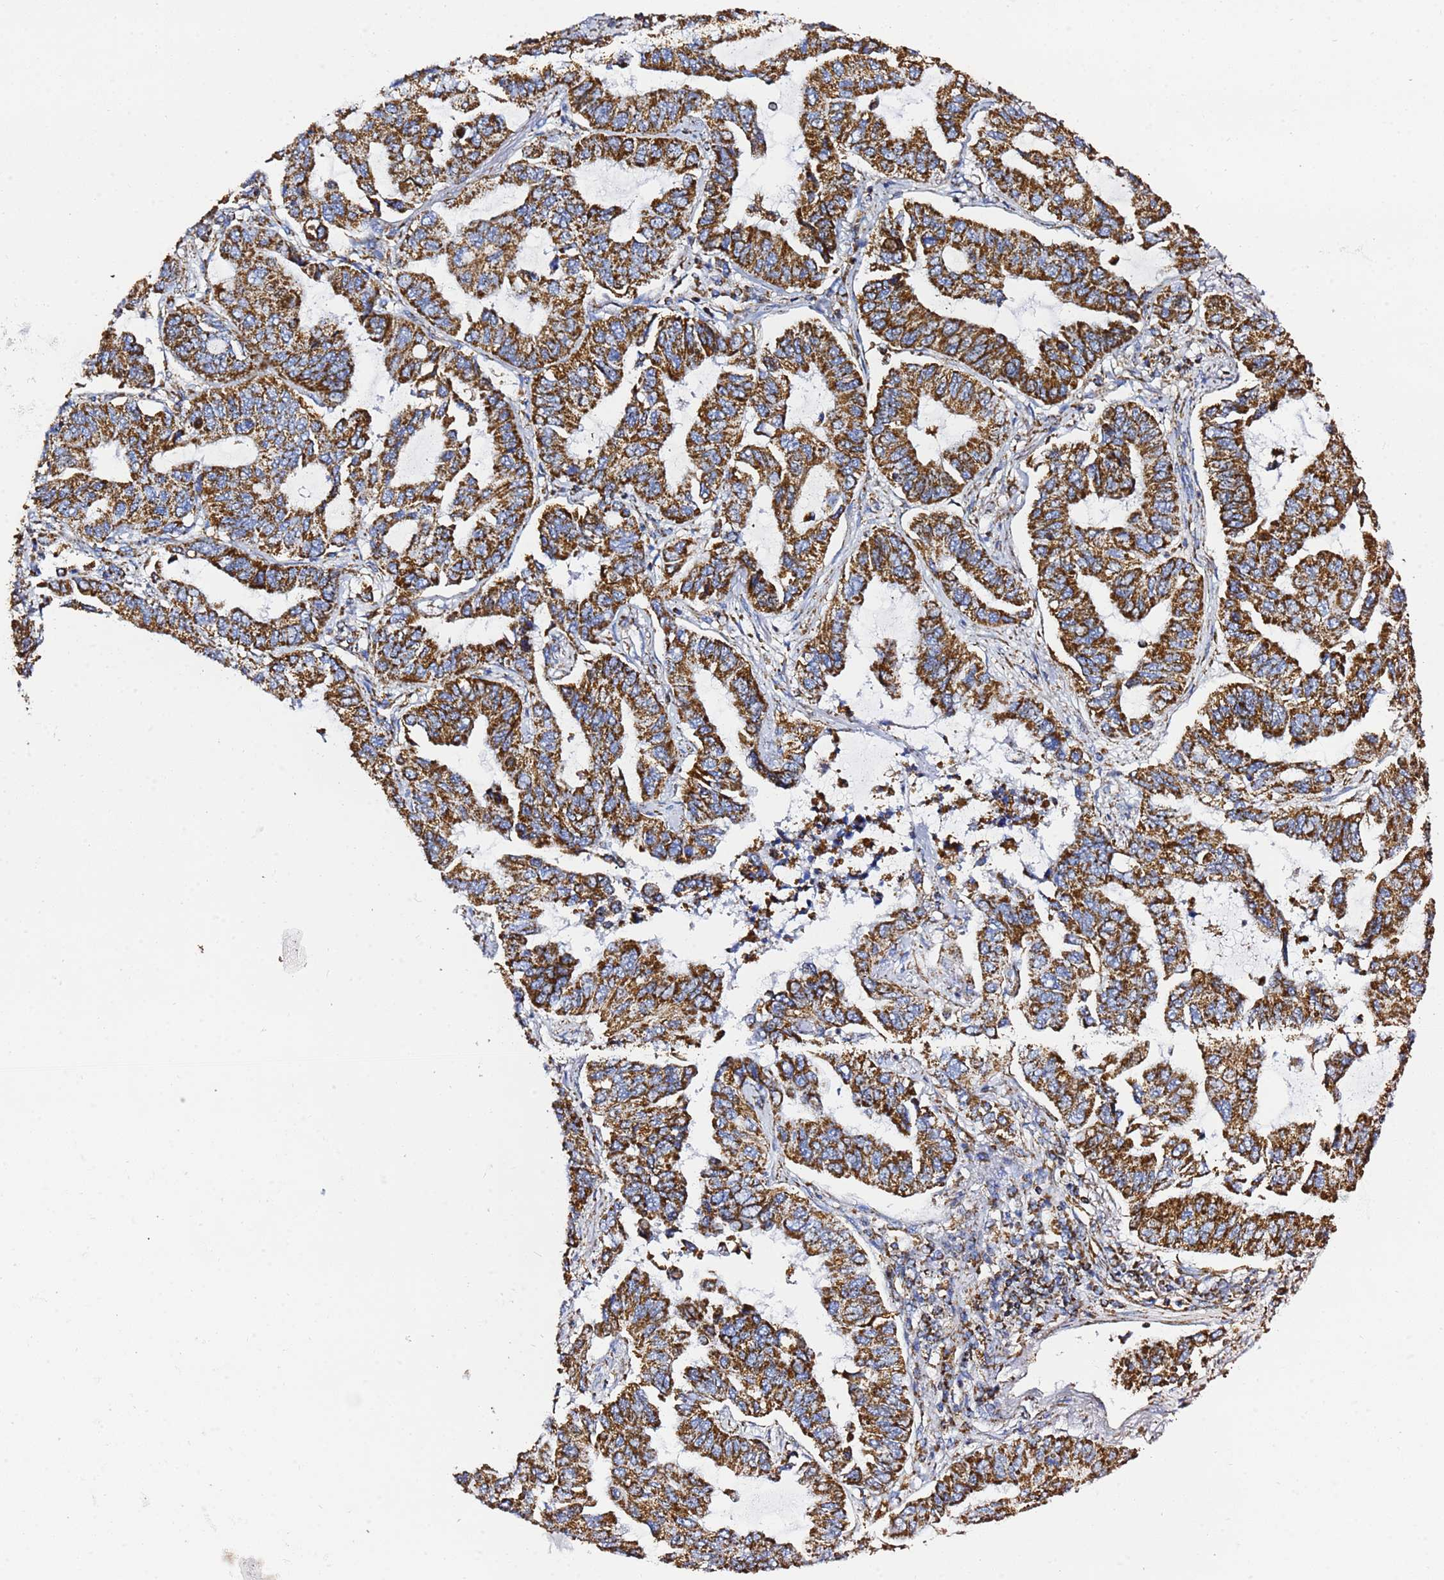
{"staining": {"intensity": "strong", "quantity": ">75%", "location": "cytoplasmic/membranous"}, "tissue": "lung cancer", "cell_type": "Tumor cells", "image_type": "cancer", "snomed": [{"axis": "morphology", "description": "Adenocarcinoma, NOS"}, {"axis": "topography", "description": "Lung"}], "caption": "Protein analysis of adenocarcinoma (lung) tissue displays strong cytoplasmic/membranous positivity in about >75% of tumor cells. (Stains: DAB in brown, nuclei in blue, Microscopy: brightfield microscopy at high magnification).", "gene": "PHB2", "patient": {"sex": "male", "age": 64}}